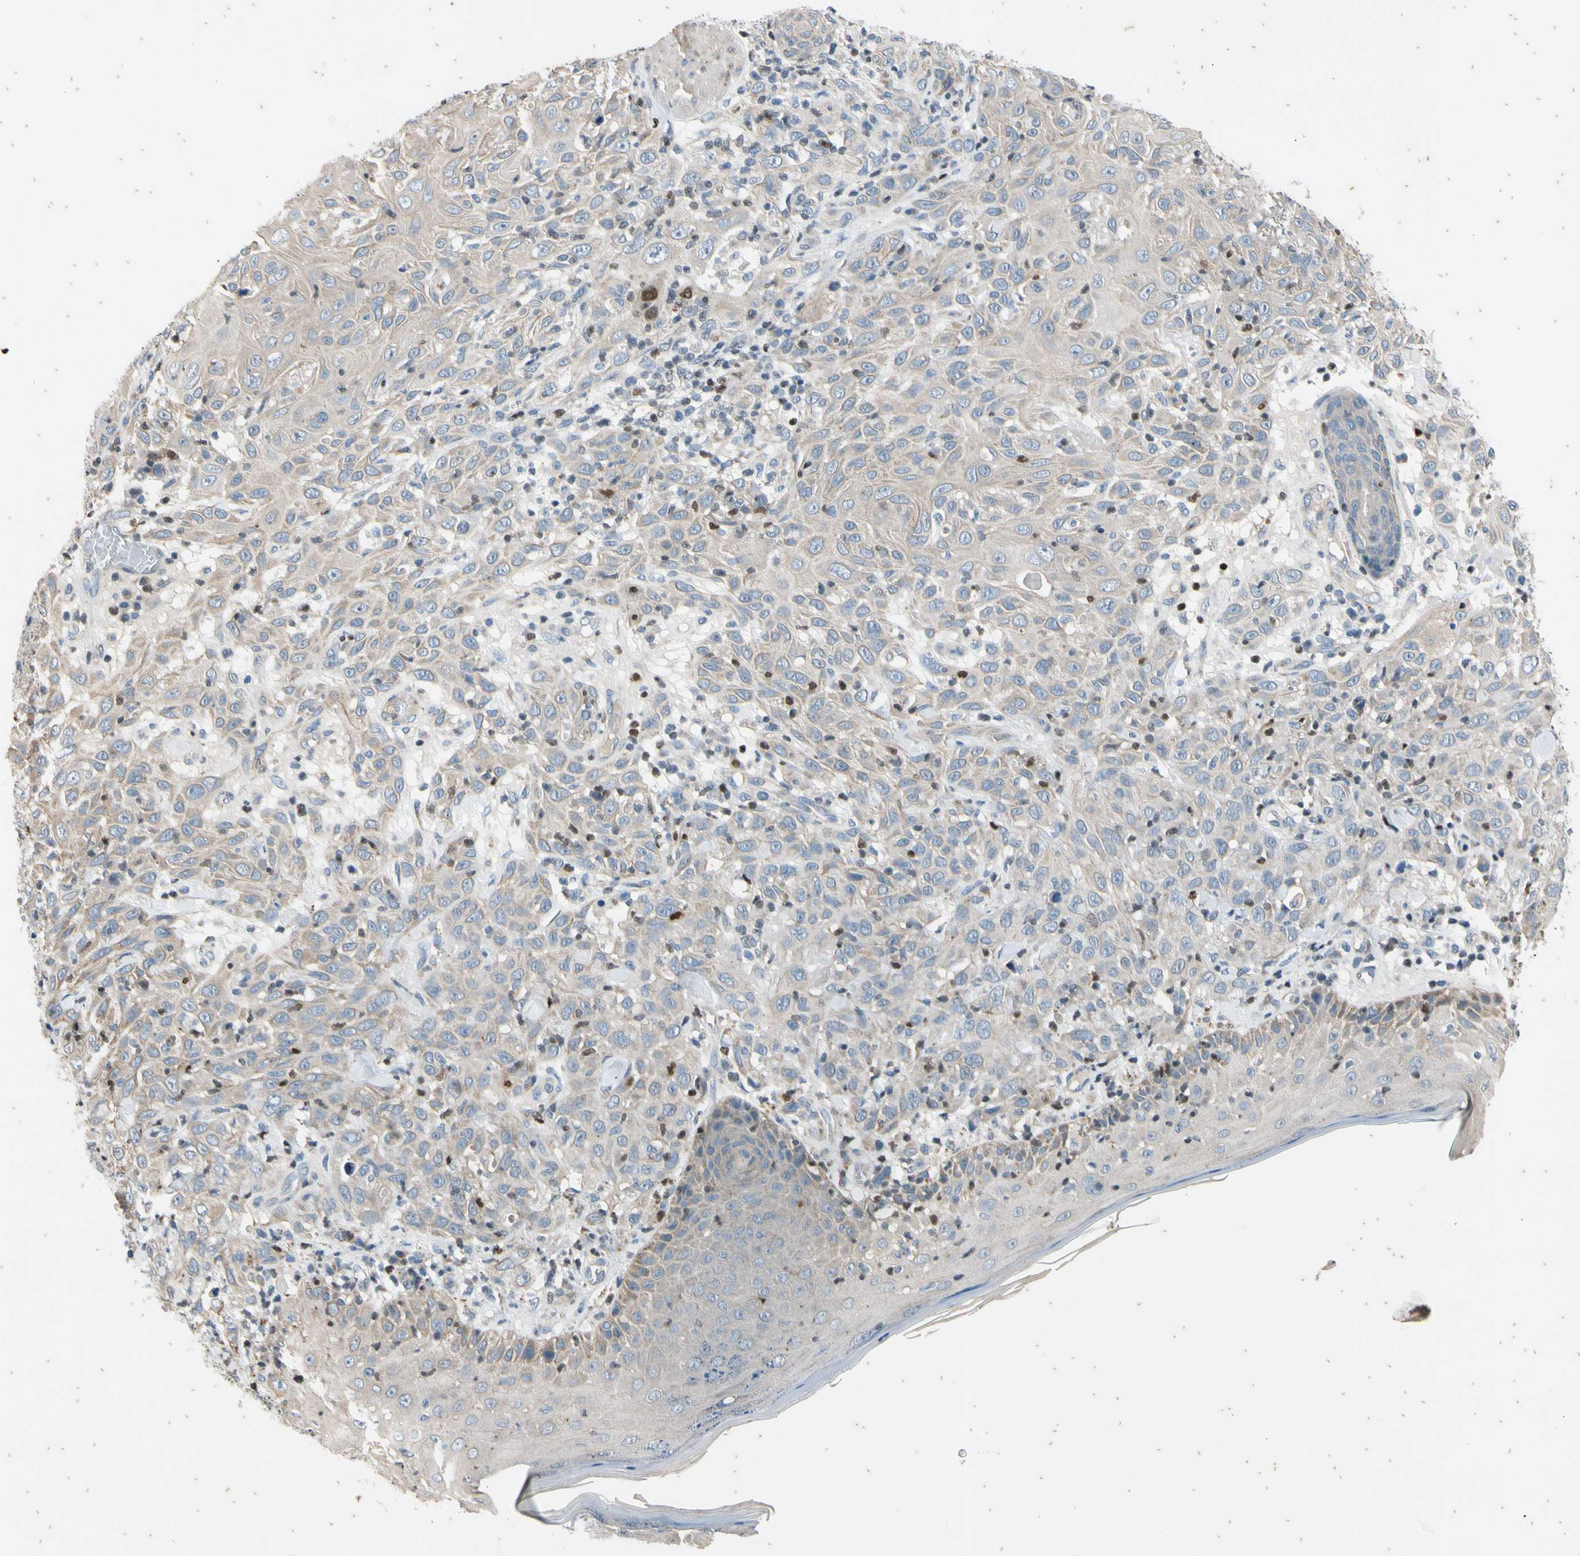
{"staining": {"intensity": "weak", "quantity": ">75%", "location": "cytoplasmic/membranous"}, "tissue": "skin cancer", "cell_type": "Tumor cells", "image_type": "cancer", "snomed": [{"axis": "morphology", "description": "Squamous cell carcinoma, NOS"}, {"axis": "topography", "description": "Skin"}], "caption": "Brown immunohistochemical staining in human skin cancer reveals weak cytoplasmic/membranous positivity in approximately >75% of tumor cells.", "gene": "TBX21", "patient": {"sex": "female", "age": 88}}